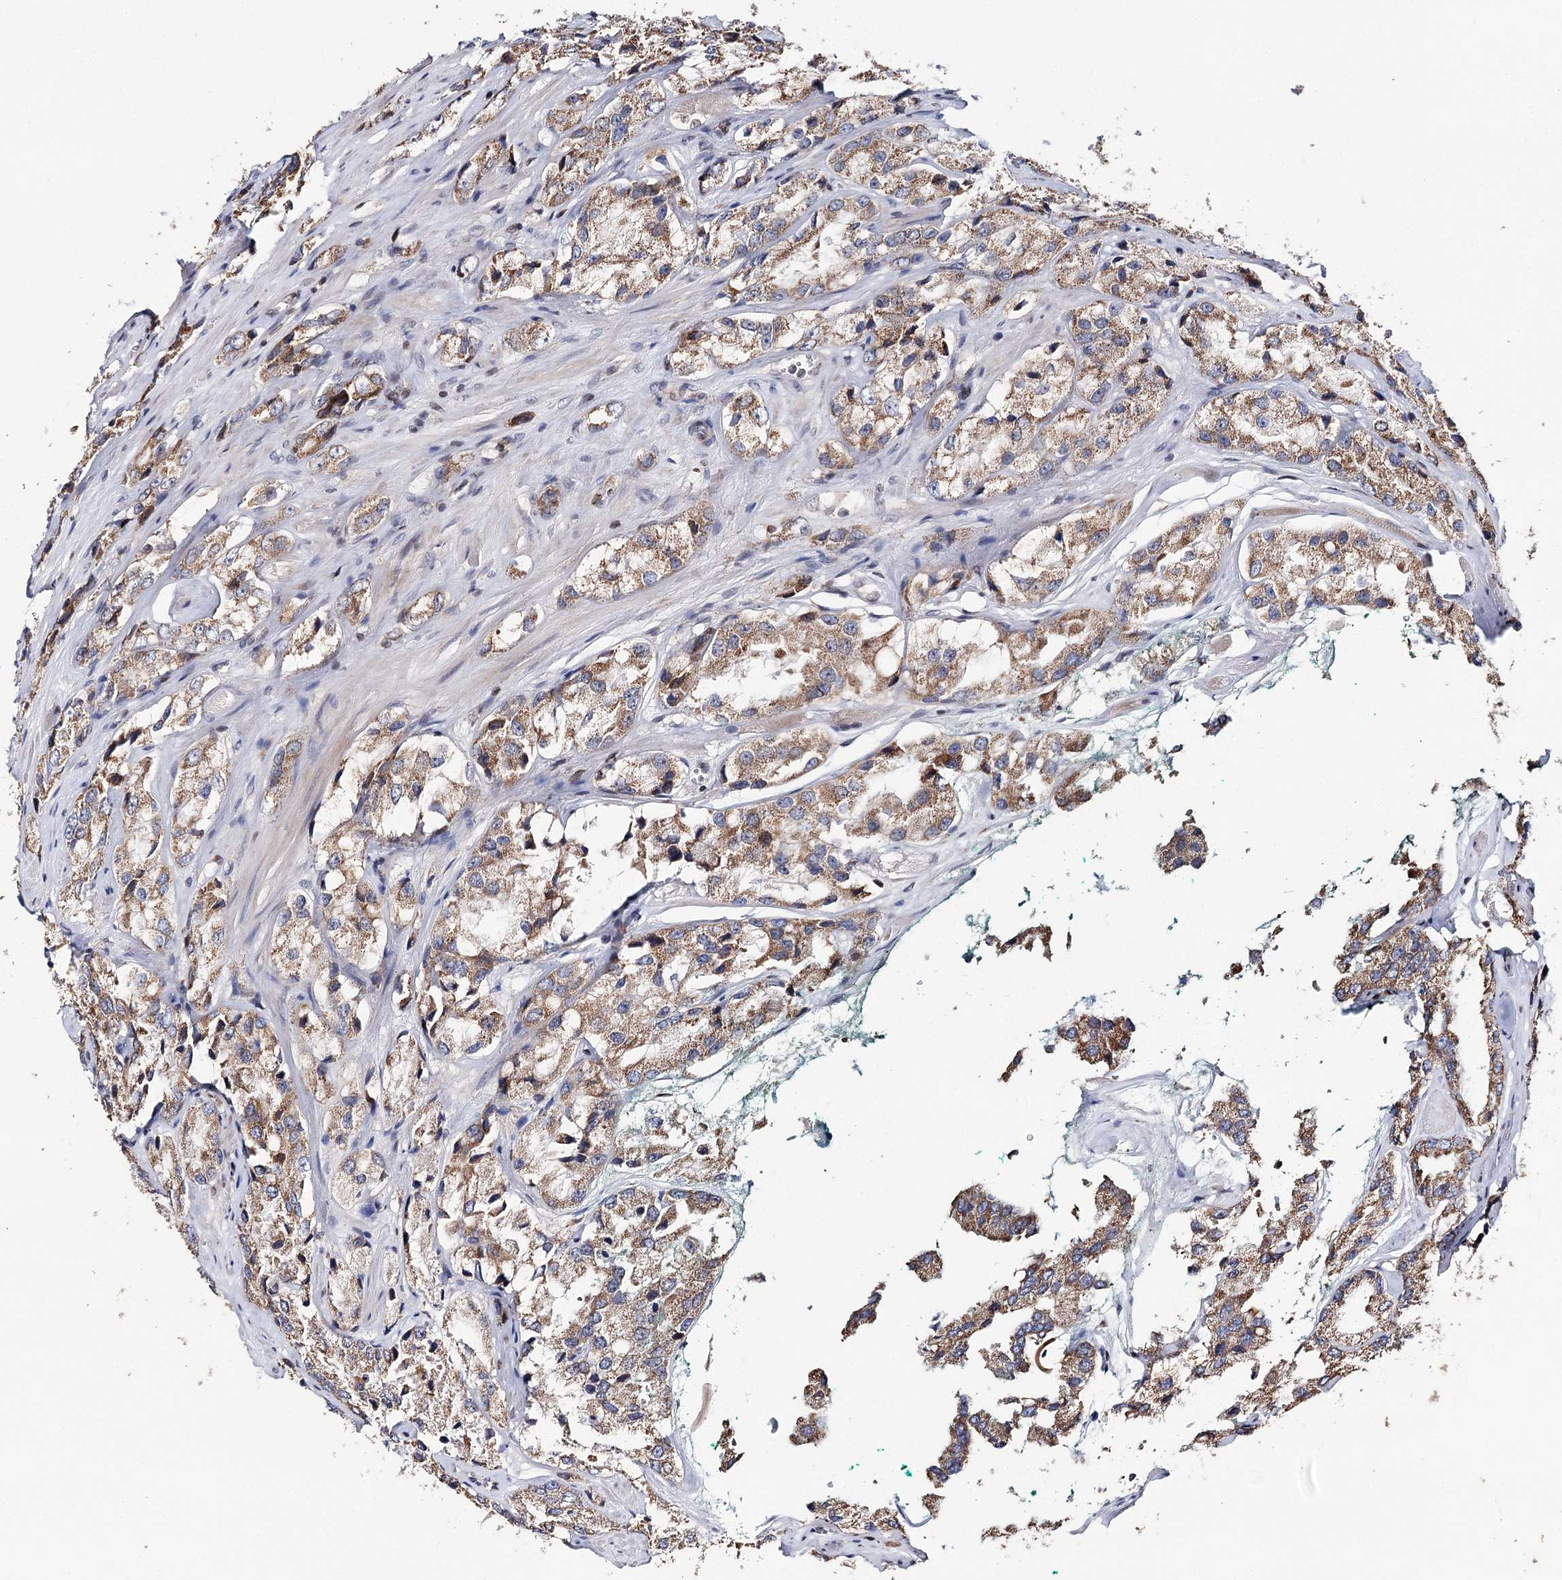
{"staining": {"intensity": "moderate", "quantity": ">75%", "location": "cytoplasmic/membranous"}, "tissue": "prostate cancer", "cell_type": "Tumor cells", "image_type": "cancer", "snomed": [{"axis": "morphology", "description": "Adenocarcinoma, High grade"}, {"axis": "topography", "description": "Prostate"}], "caption": "Protein analysis of prostate cancer (adenocarcinoma (high-grade)) tissue displays moderate cytoplasmic/membranous staining in about >75% of tumor cells.", "gene": "CFAP46", "patient": {"sex": "male", "age": 66}}